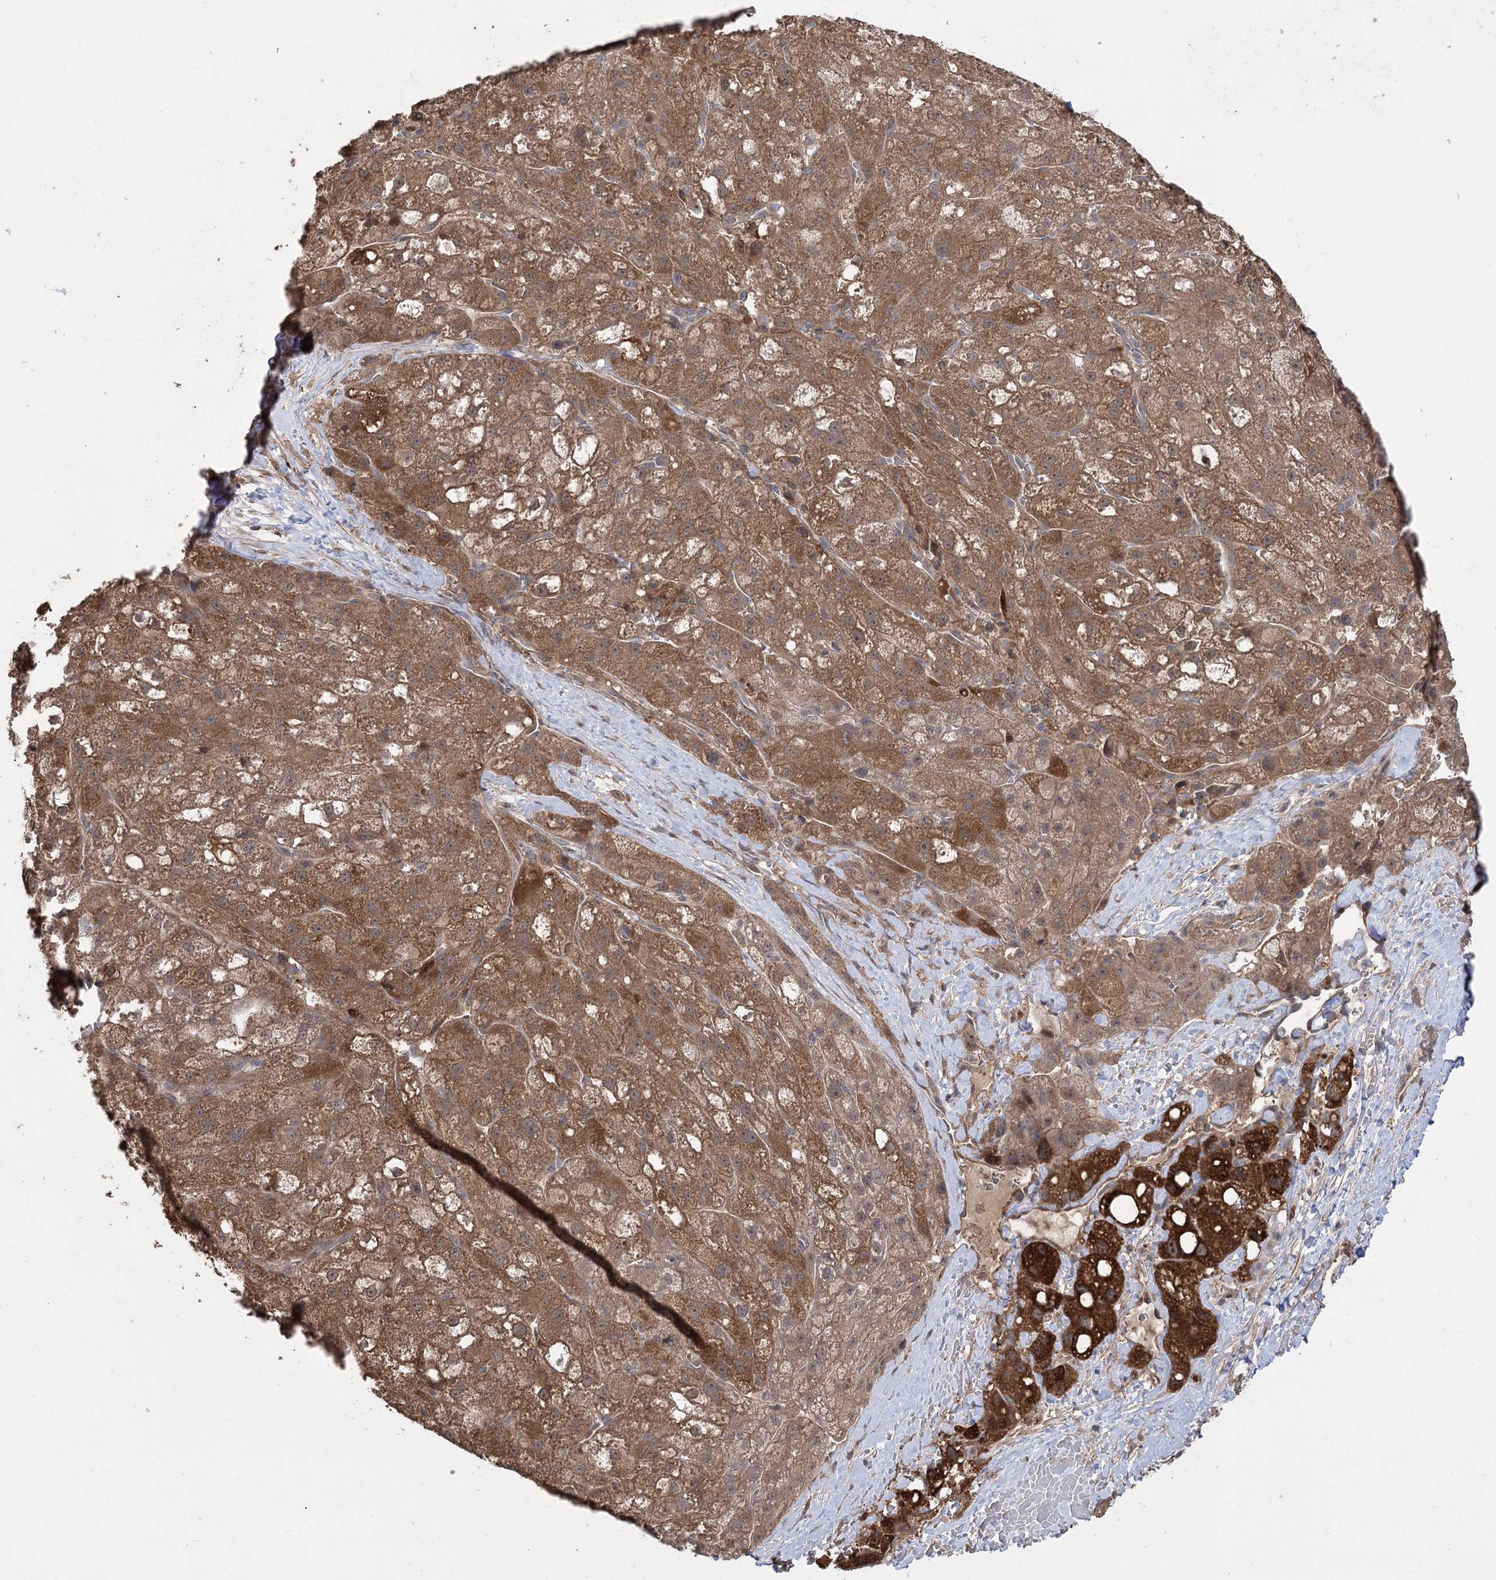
{"staining": {"intensity": "moderate", "quantity": ">75%", "location": "cytoplasmic/membranous"}, "tissue": "liver cancer", "cell_type": "Tumor cells", "image_type": "cancer", "snomed": [{"axis": "morphology", "description": "Normal tissue, NOS"}, {"axis": "morphology", "description": "Carcinoma, Hepatocellular, NOS"}, {"axis": "topography", "description": "Liver"}], "caption": "Liver cancer (hepatocellular carcinoma) stained with a protein marker reveals moderate staining in tumor cells.", "gene": "TENM2", "patient": {"sex": "male", "age": 57}}